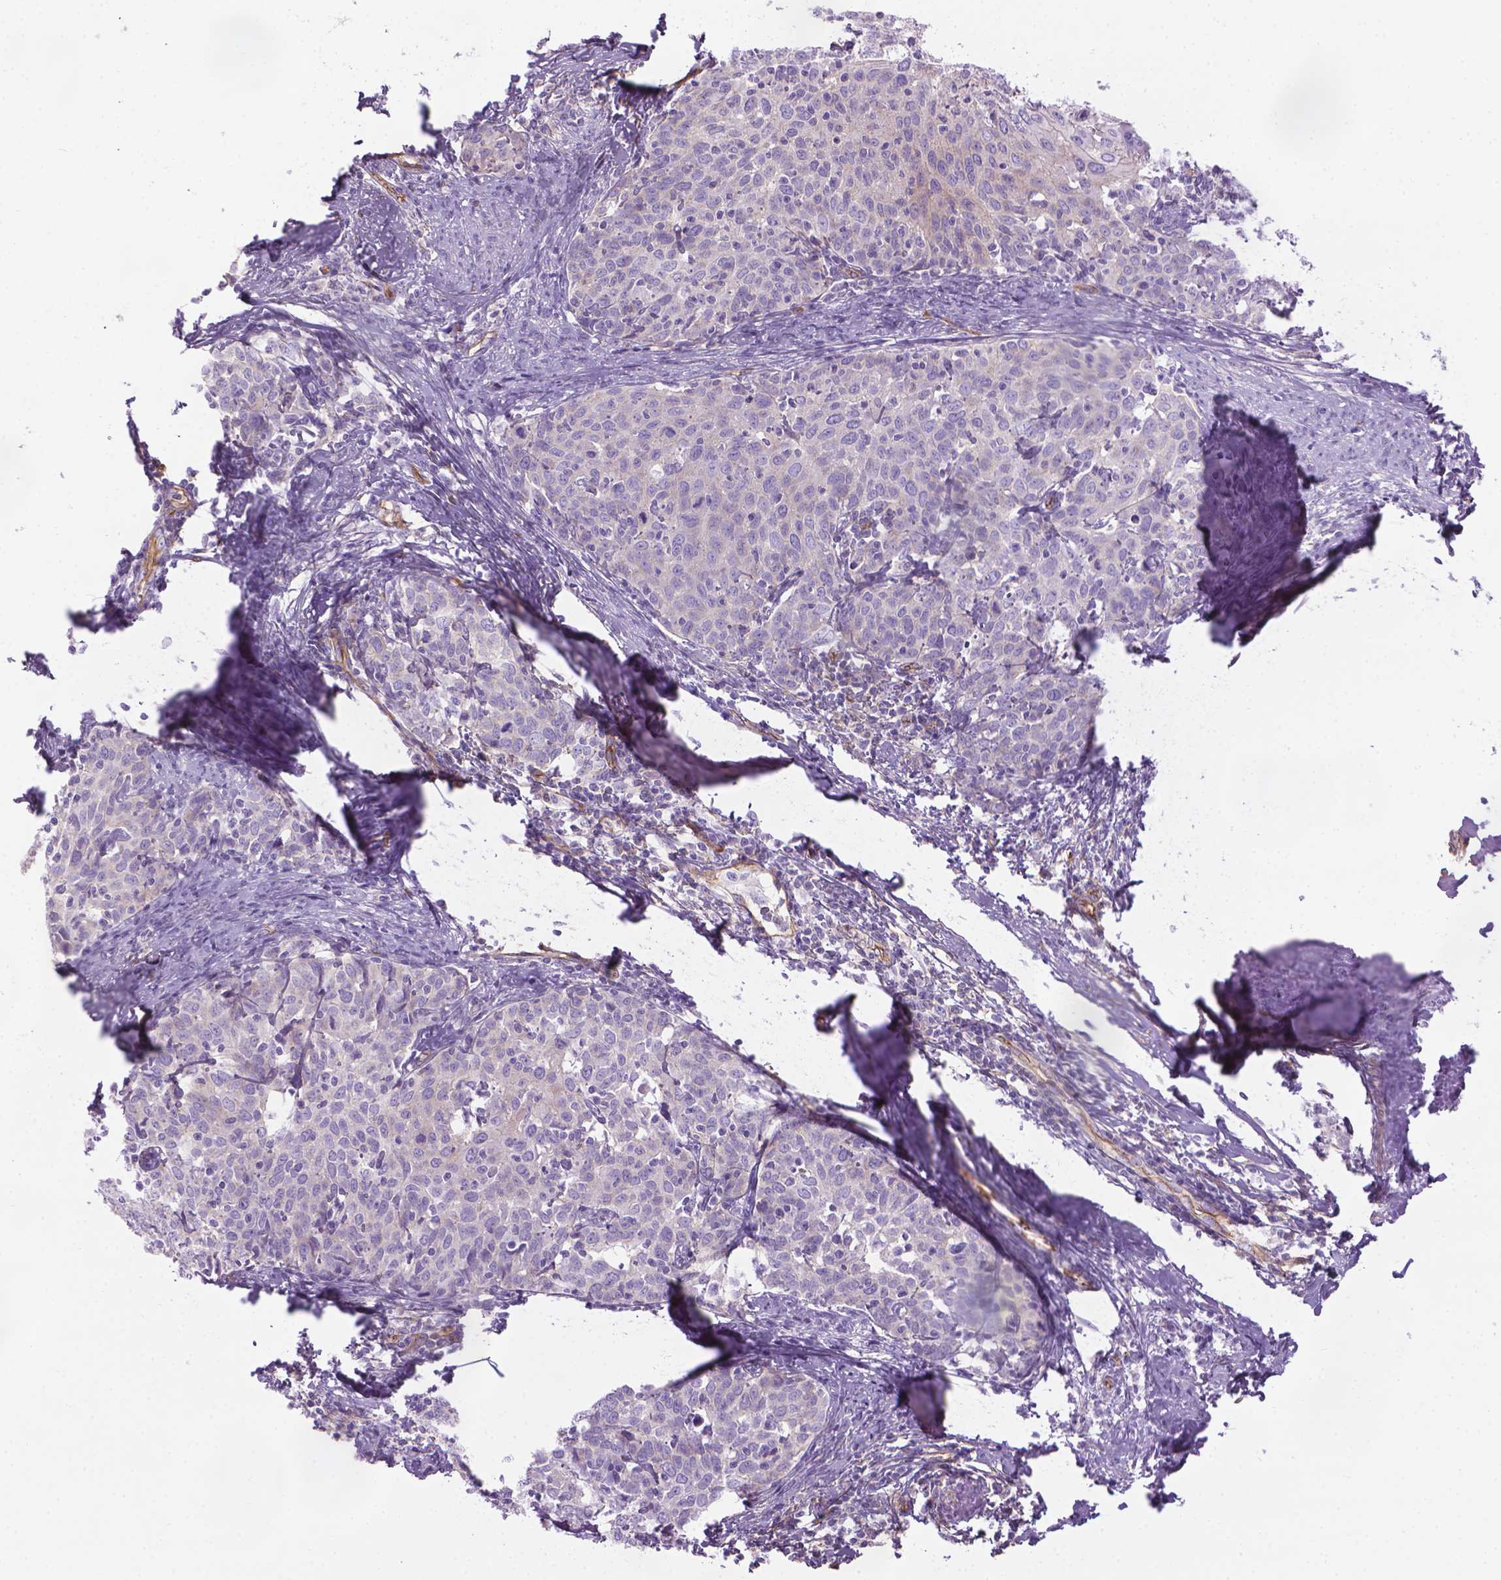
{"staining": {"intensity": "negative", "quantity": "none", "location": "none"}, "tissue": "cervical cancer", "cell_type": "Tumor cells", "image_type": "cancer", "snomed": [{"axis": "morphology", "description": "Squamous cell carcinoma, NOS"}, {"axis": "topography", "description": "Cervix"}], "caption": "Tumor cells are negative for brown protein staining in cervical cancer (squamous cell carcinoma).", "gene": "TENT5A", "patient": {"sex": "female", "age": 62}}